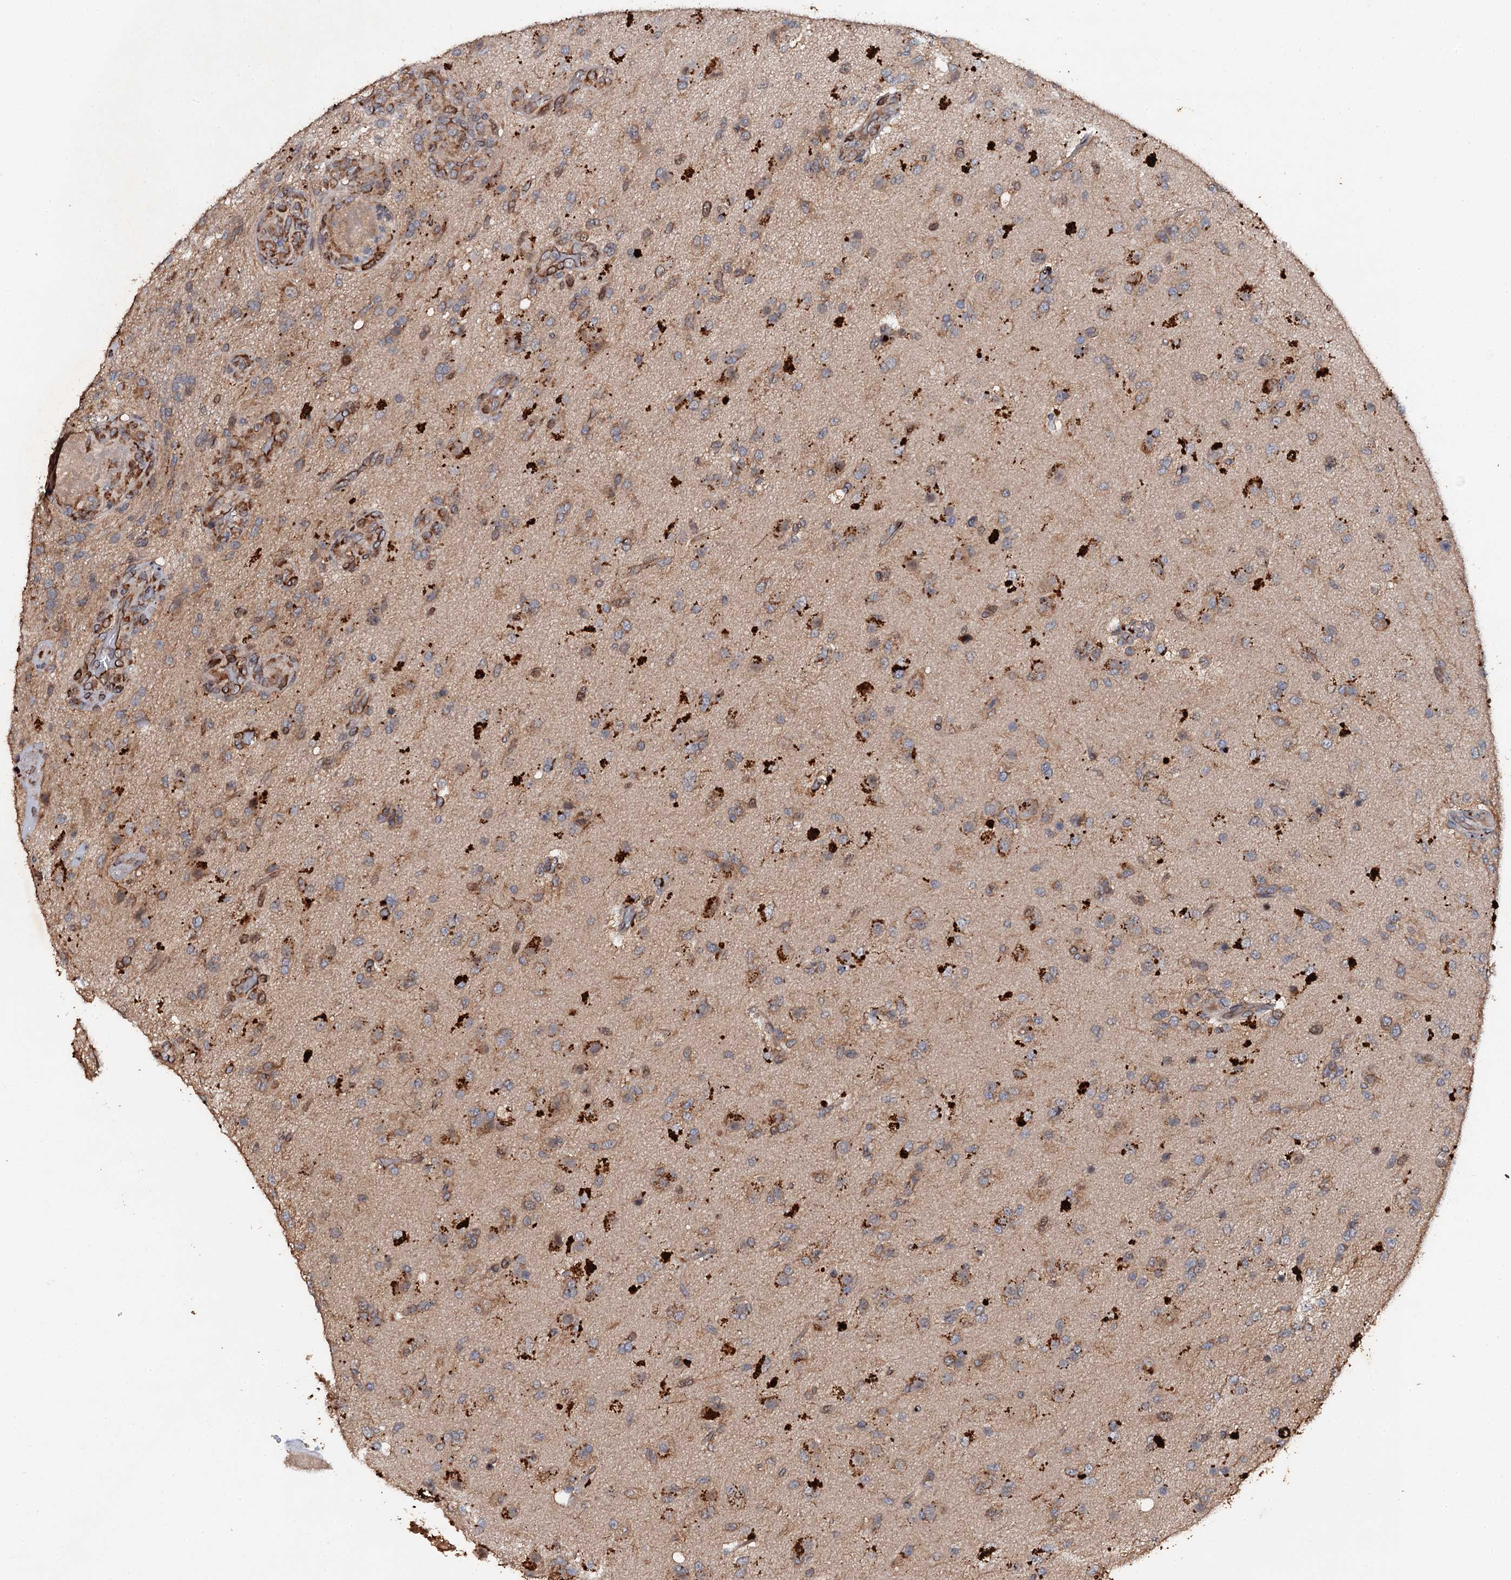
{"staining": {"intensity": "weak", "quantity": "25%-75%", "location": "cytoplasmic/membranous"}, "tissue": "glioma", "cell_type": "Tumor cells", "image_type": "cancer", "snomed": [{"axis": "morphology", "description": "Glioma, malignant, High grade"}, {"axis": "topography", "description": "Brain"}], "caption": "Malignant high-grade glioma stained with a protein marker shows weak staining in tumor cells.", "gene": "ADAMTS10", "patient": {"sex": "female", "age": 74}}